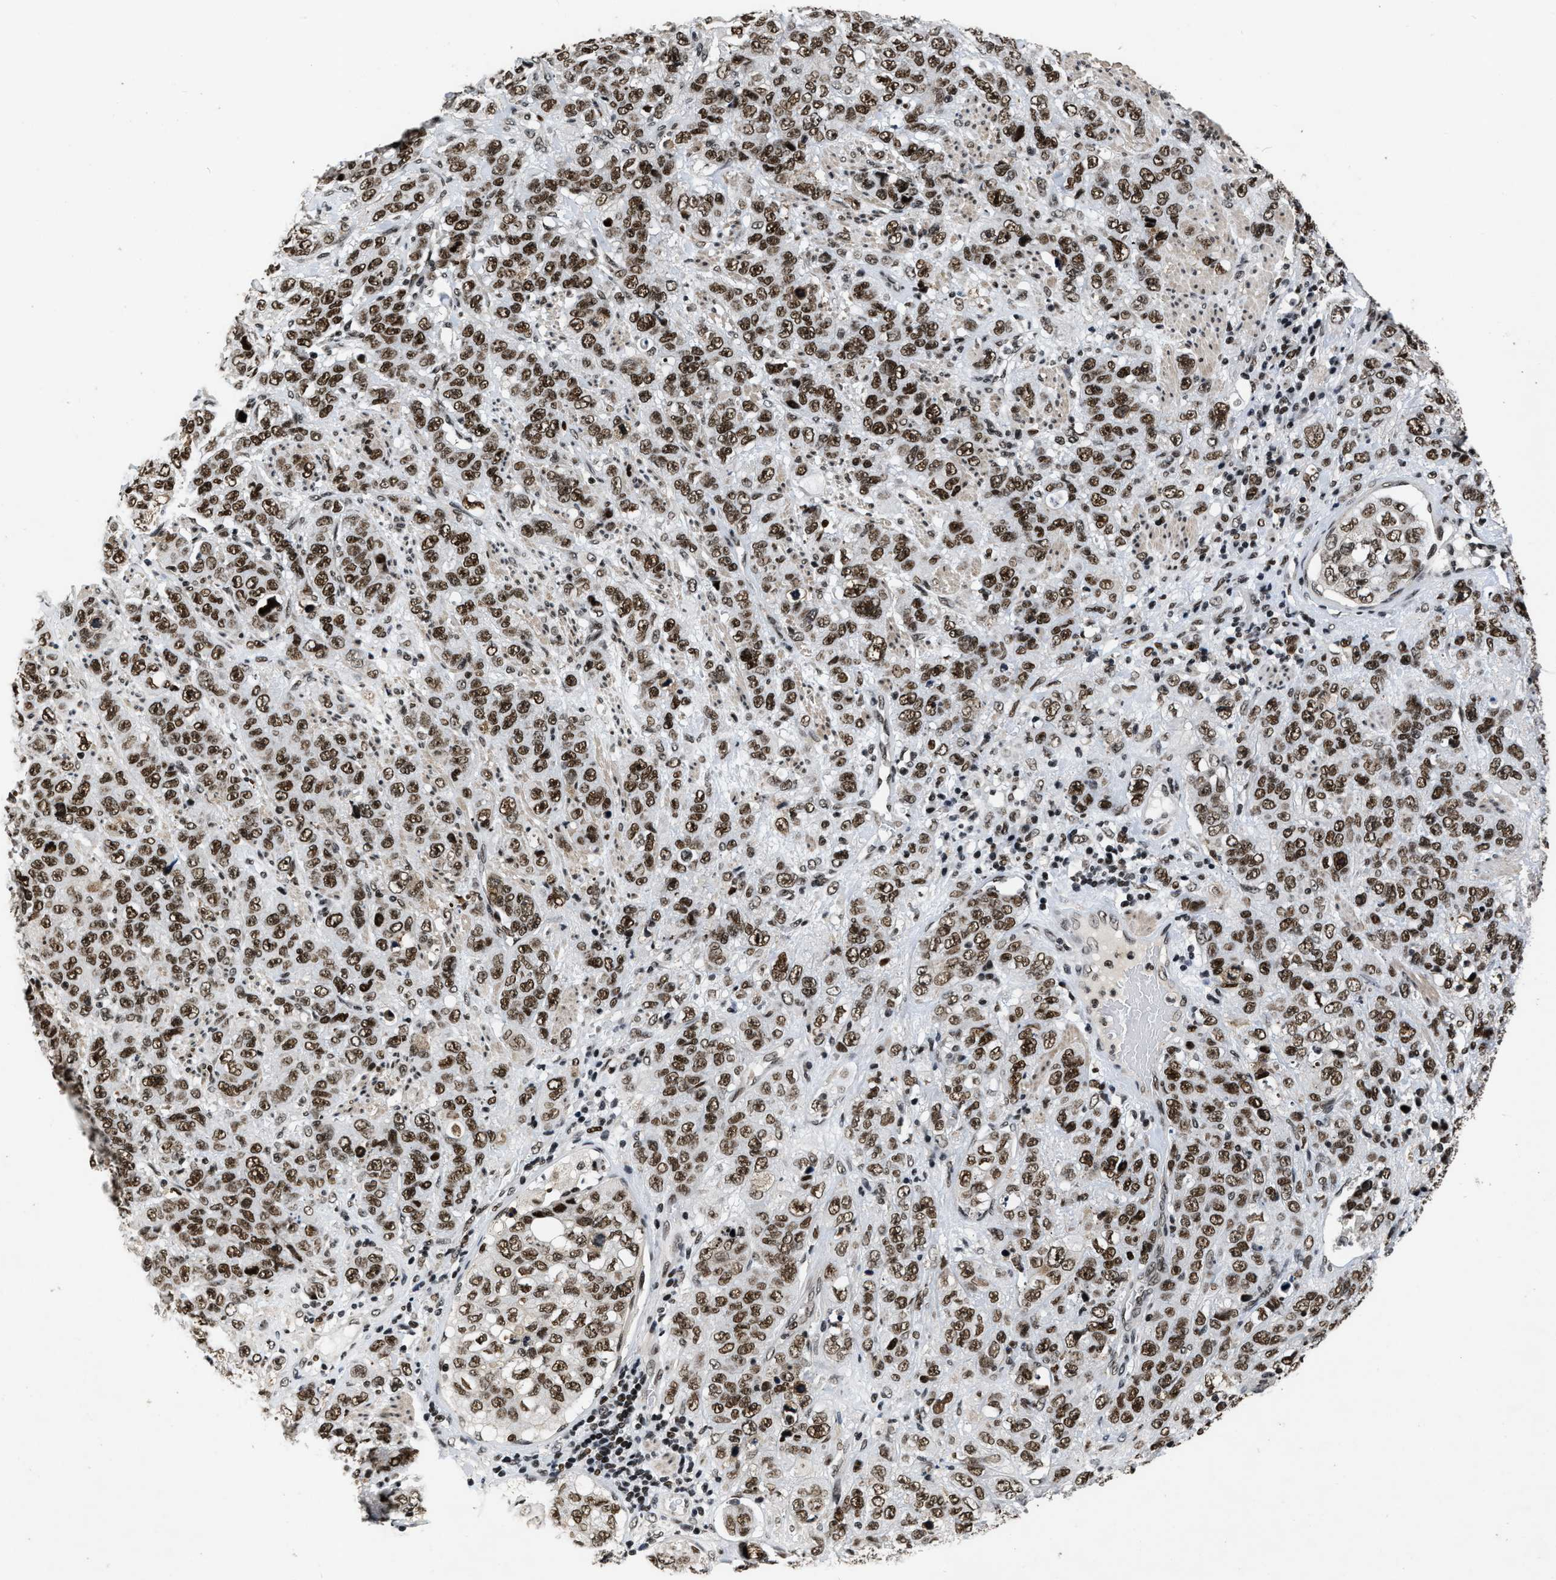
{"staining": {"intensity": "strong", "quantity": ">75%", "location": "nuclear"}, "tissue": "stomach cancer", "cell_type": "Tumor cells", "image_type": "cancer", "snomed": [{"axis": "morphology", "description": "Adenocarcinoma, NOS"}, {"axis": "topography", "description": "Stomach"}], "caption": "Stomach cancer tissue reveals strong nuclear staining in approximately >75% of tumor cells", "gene": "SMARCB1", "patient": {"sex": "male", "age": 48}}